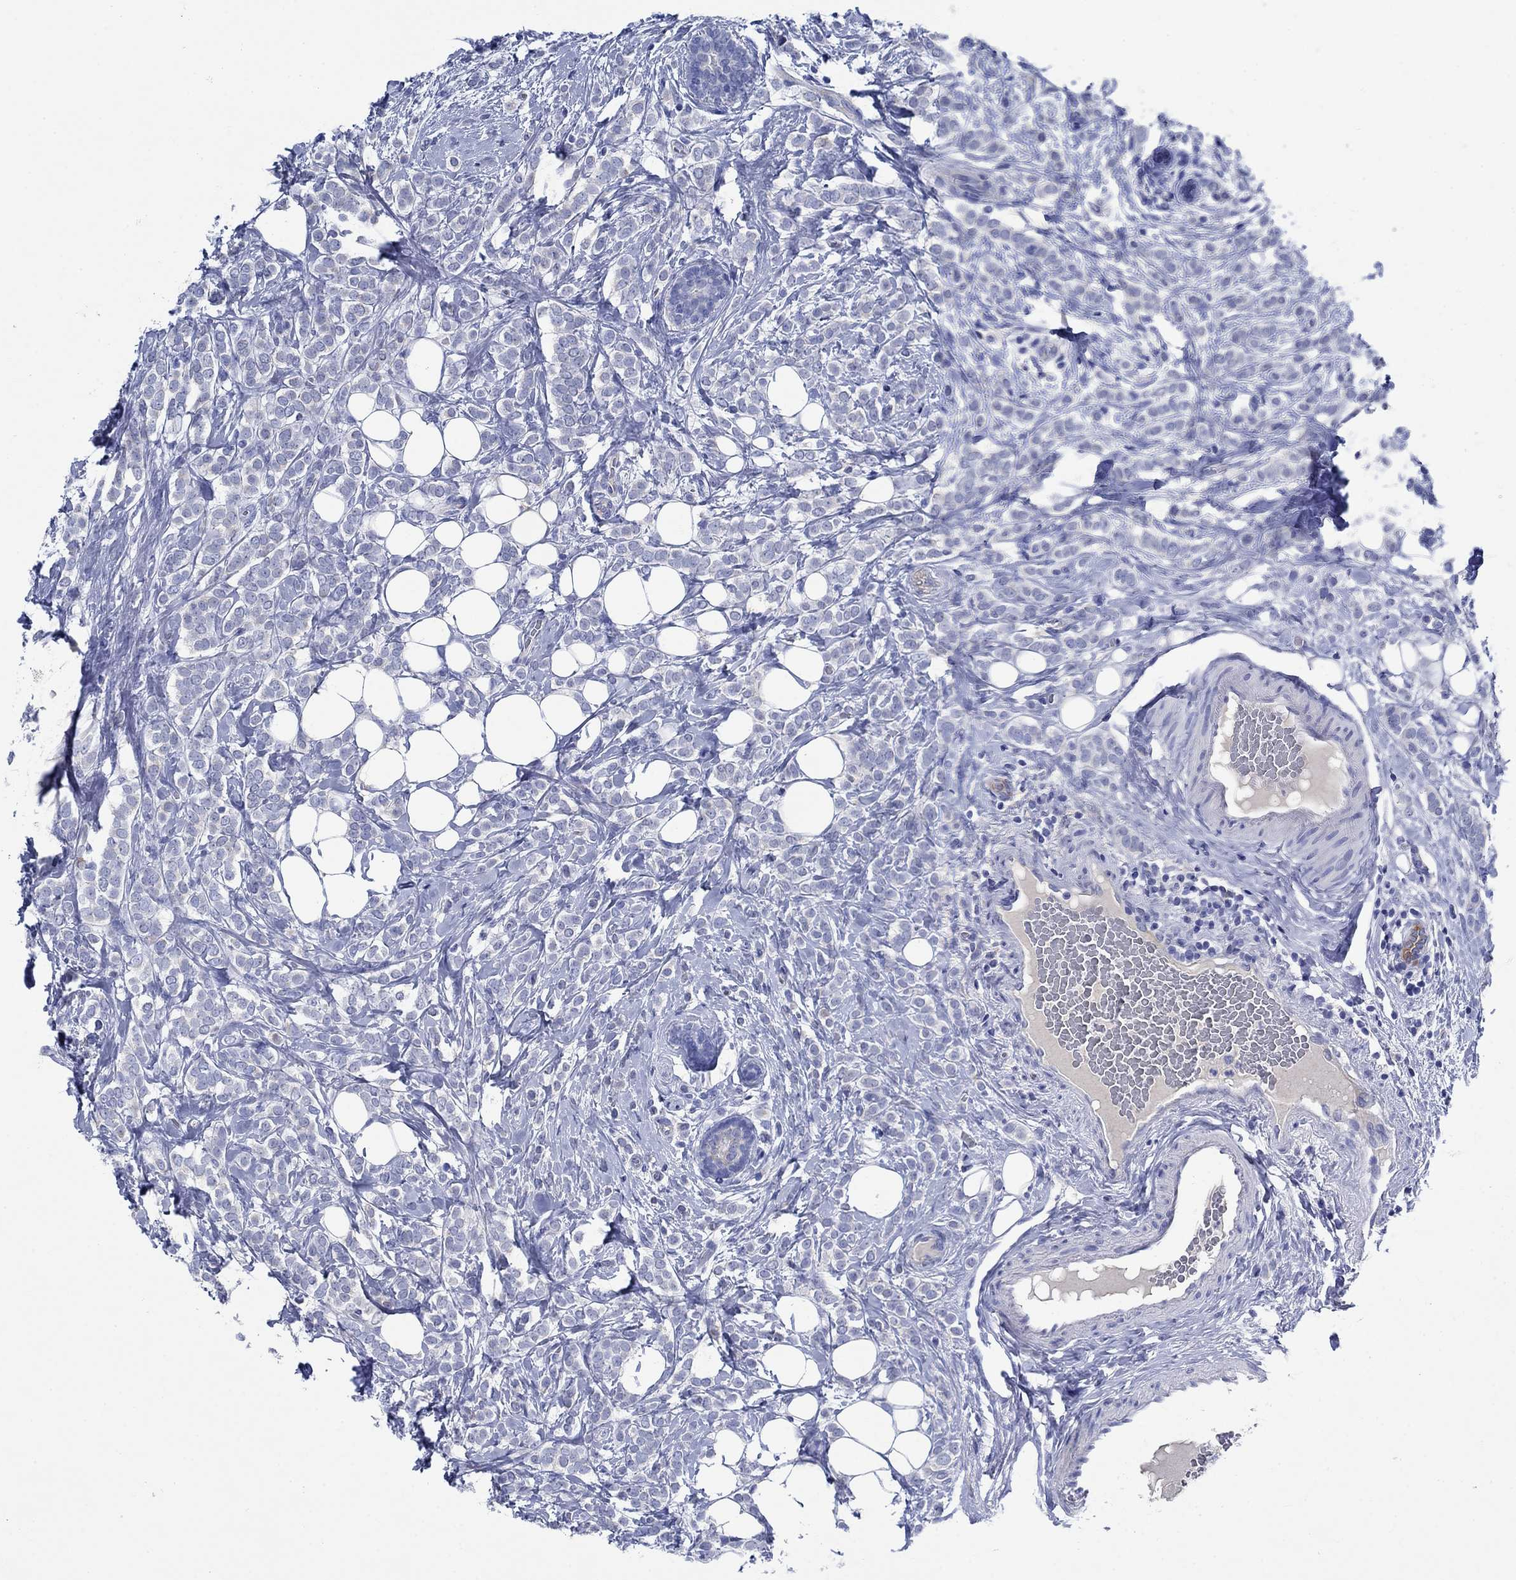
{"staining": {"intensity": "negative", "quantity": "none", "location": "none"}, "tissue": "breast cancer", "cell_type": "Tumor cells", "image_type": "cancer", "snomed": [{"axis": "morphology", "description": "Lobular carcinoma"}, {"axis": "topography", "description": "Breast"}], "caption": "Tumor cells show no significant expression in lobular carcinoma (breast).", "gene": "TRIM16", "patient": {"sex": "female", "age": 49}}